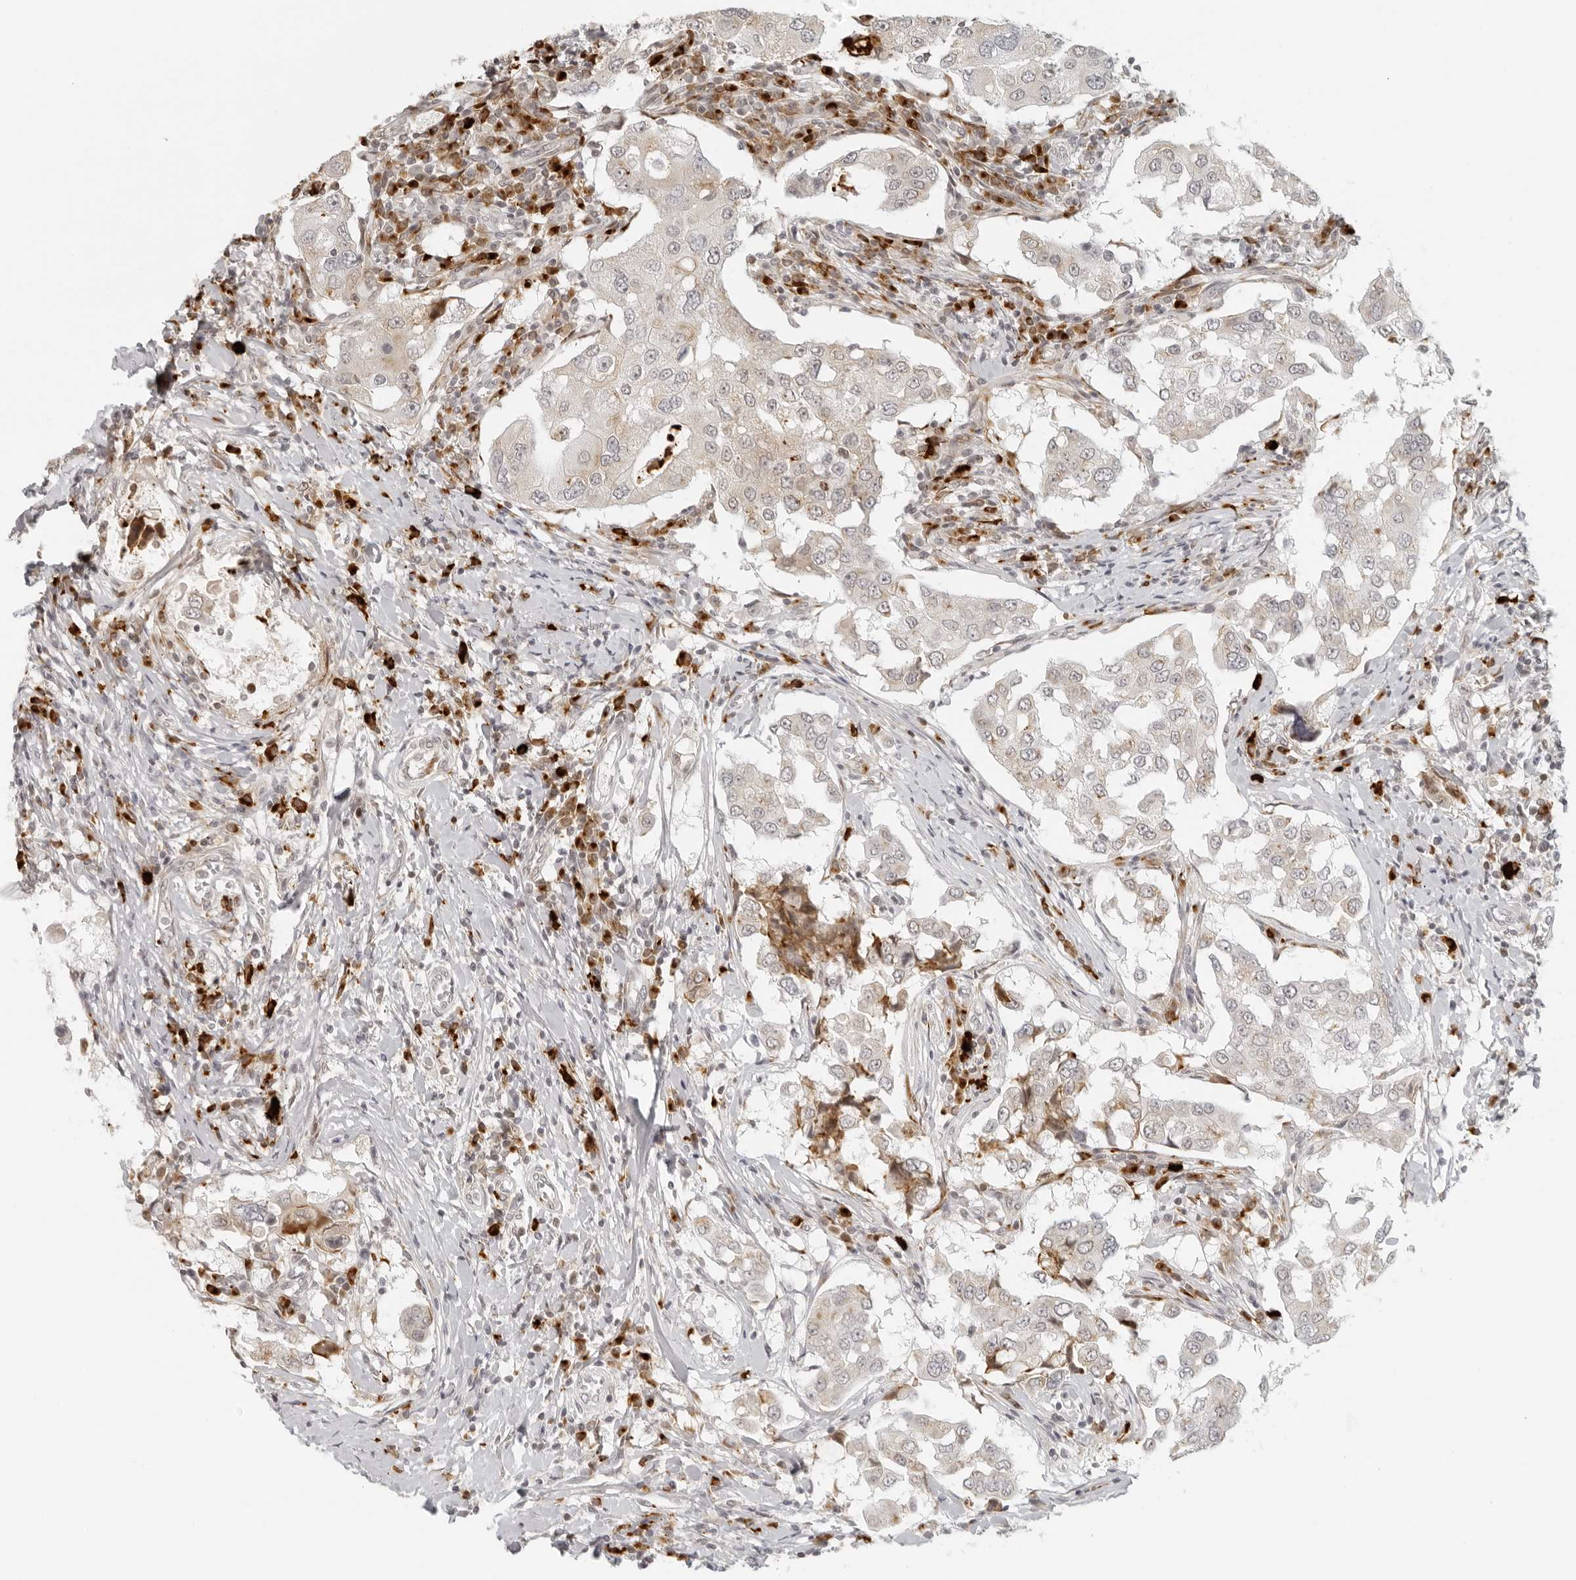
{"staining": {"intensity": "weak", "quantity": "<25%", "location": "cytoplasmic/membranous"}, "tissue": "breast cancer", "cell_type": "Tumor cells", "image_type": "cancer", "snomed": [{"axis": "morphology", "description": "Duct carcinoma"}, {"axis": "topography", "description": "Breast"}], "caption": "Tumor cells are negative for brown protein staining in breast cancer.", "gene": "ZNF678", "patient": {"sex": "female", "age": 27}}